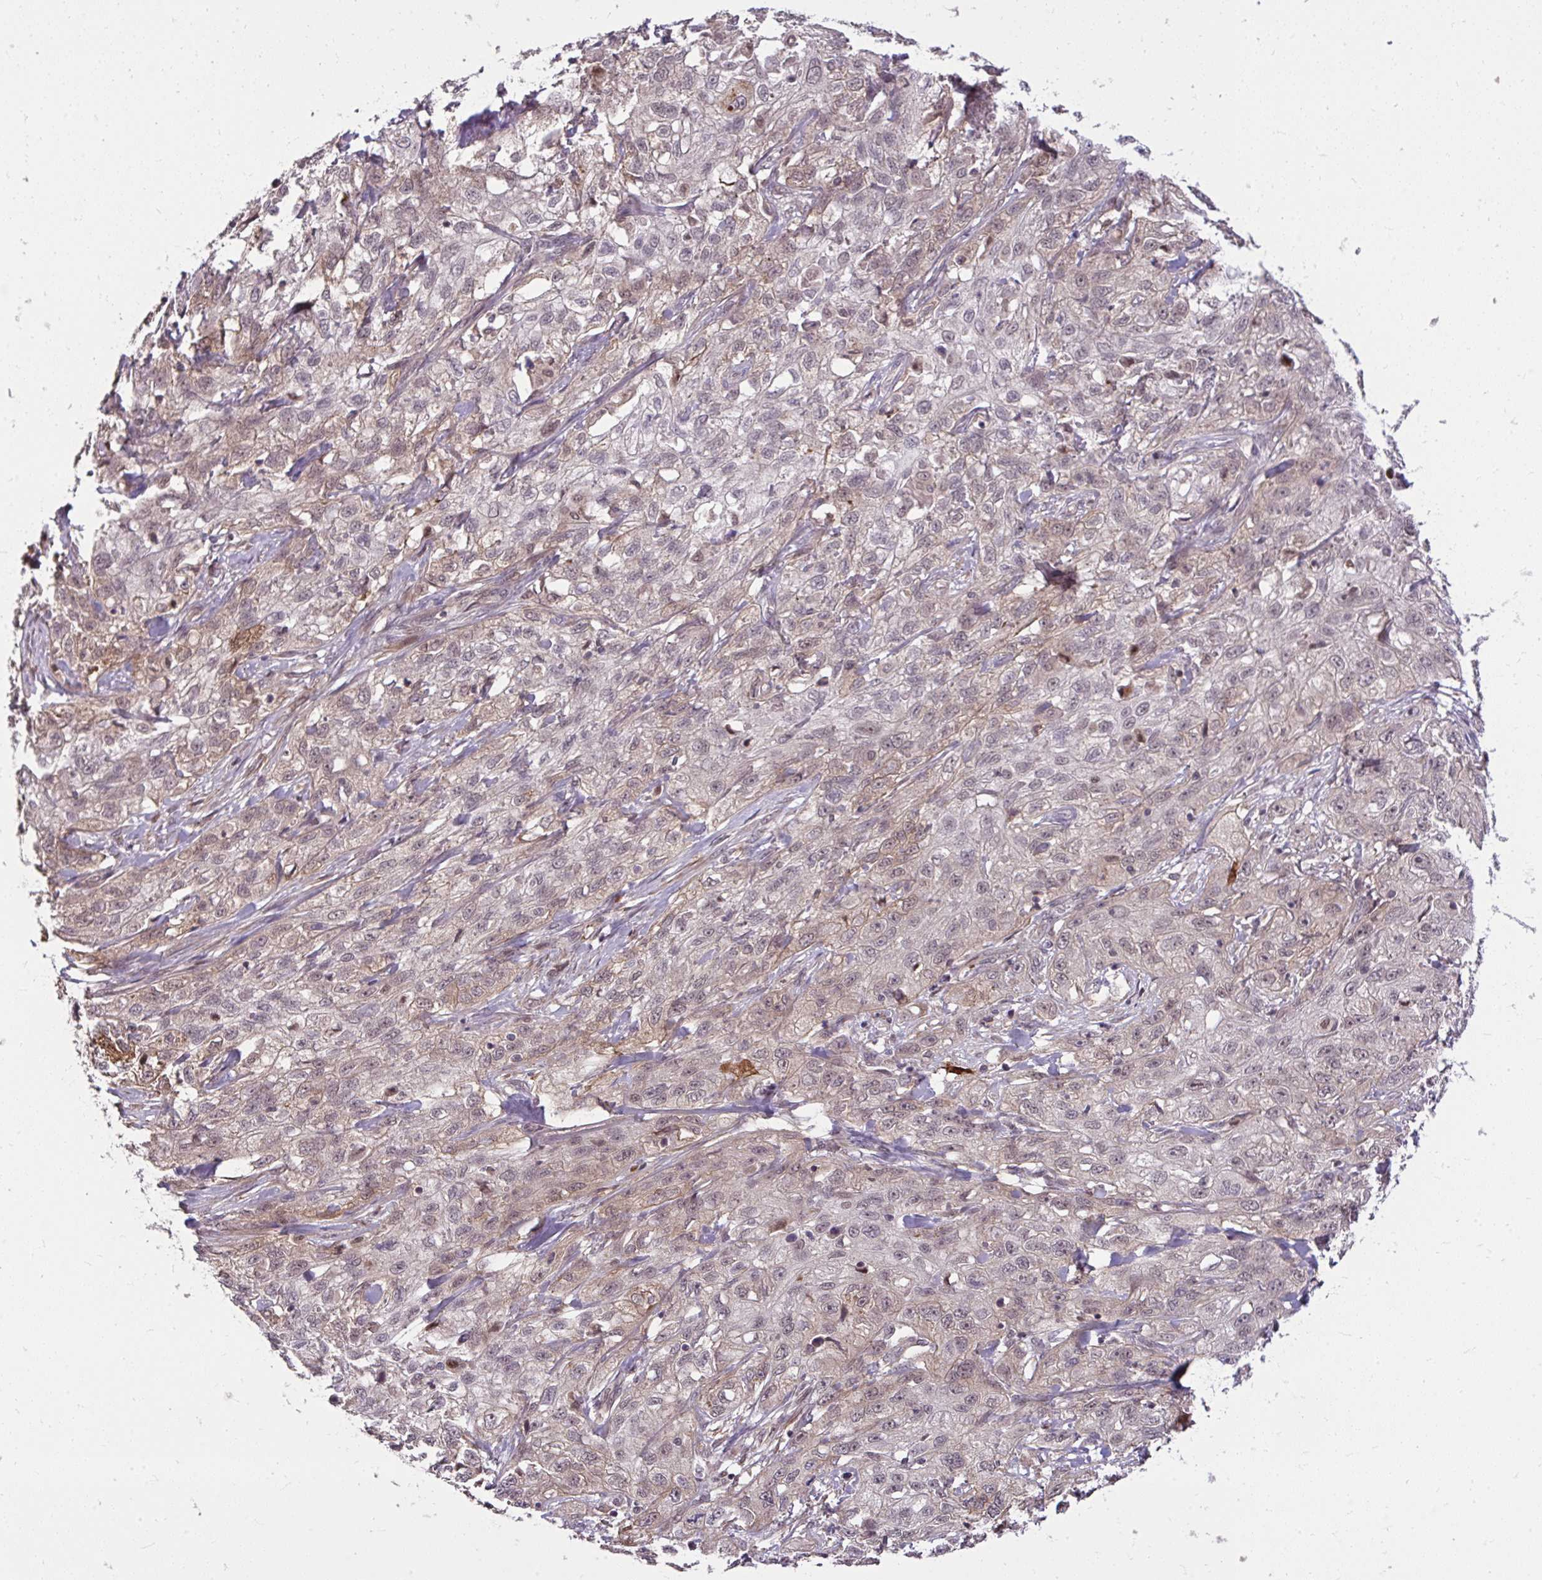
{"staining": {"intensity": "moderate", "quantity": "<25%", "location": "cytoplasmic/membranous,nuclear"}, "tissue": "skin cancer", "cell_type": "Tumor cells", "image_type": "cancer", "snomed": [{"axis": "morphology", "description": "Squamous cell carcinoma, NOS"}, {"axis": "topography", "description": "Skin"}, {"axis": "topography", "description": "Vulva"}], "caption": "This image reveals skin cancer stained with immunohistochemistry (IHC) to label a protein in brown. The cytoplasmic/membranous and nuclear of tumor cells show moderate positivity for the protein. Nuclei are counter-stained blue.", "gene": "ZSCAN9", "patient": {"sex": "female", "age": 86}}